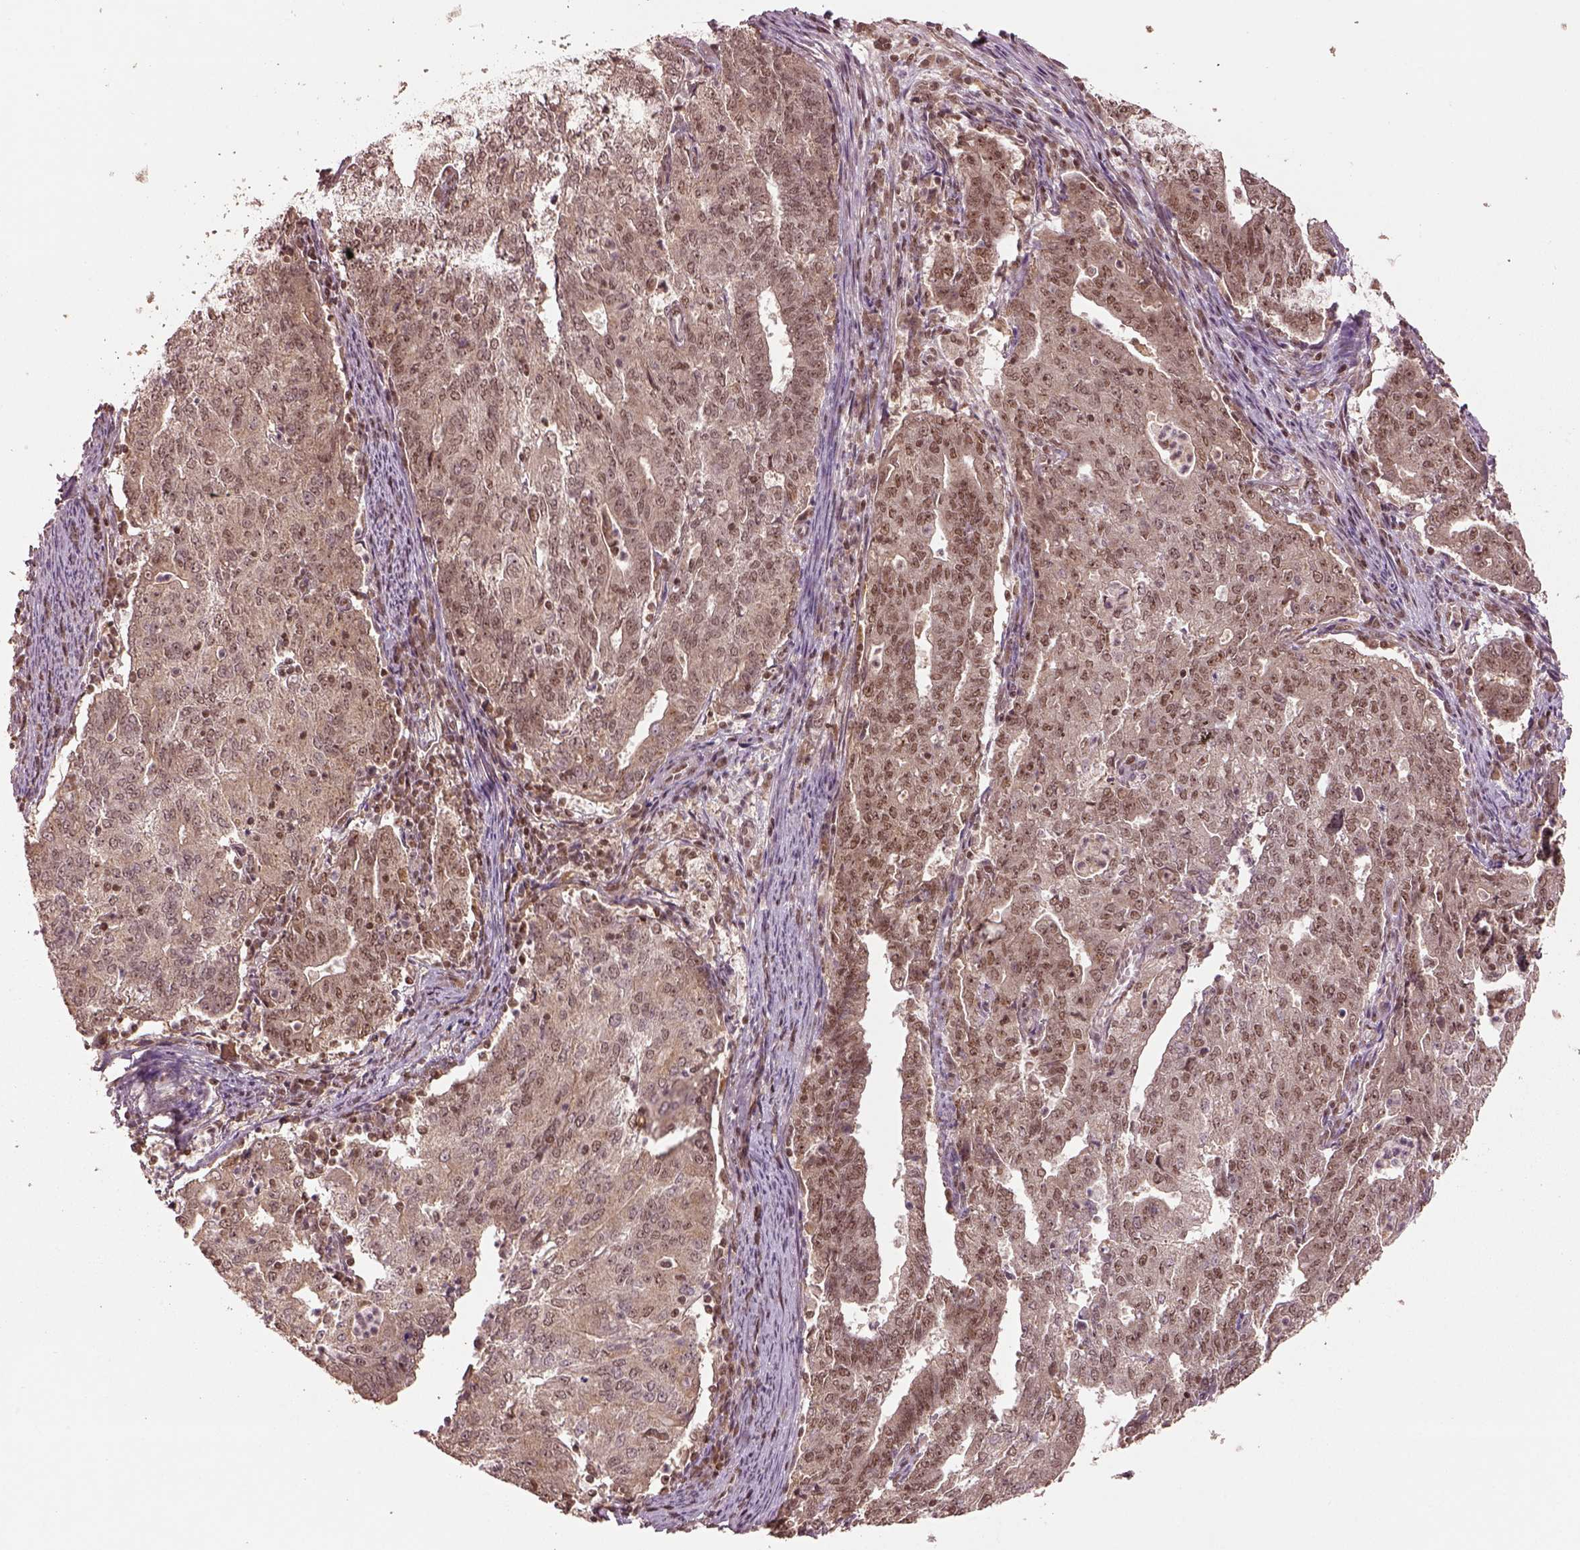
{"staining": {"intensity": "weak", "quantity": ">75%", "location": "nuclear"}, "tissue": "endometrial cancer", "cell_type": "Tumor cells", "image_type": "cancer", "snomed": [{"axis": "morphology", "description": "Adenocarcinoma, NOS"}, {"axis": "topography", "description": "Endometrium"}], "caption": "Brown immunohistochemical staining in human adenocarcinoma (endometrial) demonstrates weak nuclear expression in approximately >75% of tumor cells.", "gene": "BRD9", "patient": {"sex": "female", "age": 82}}